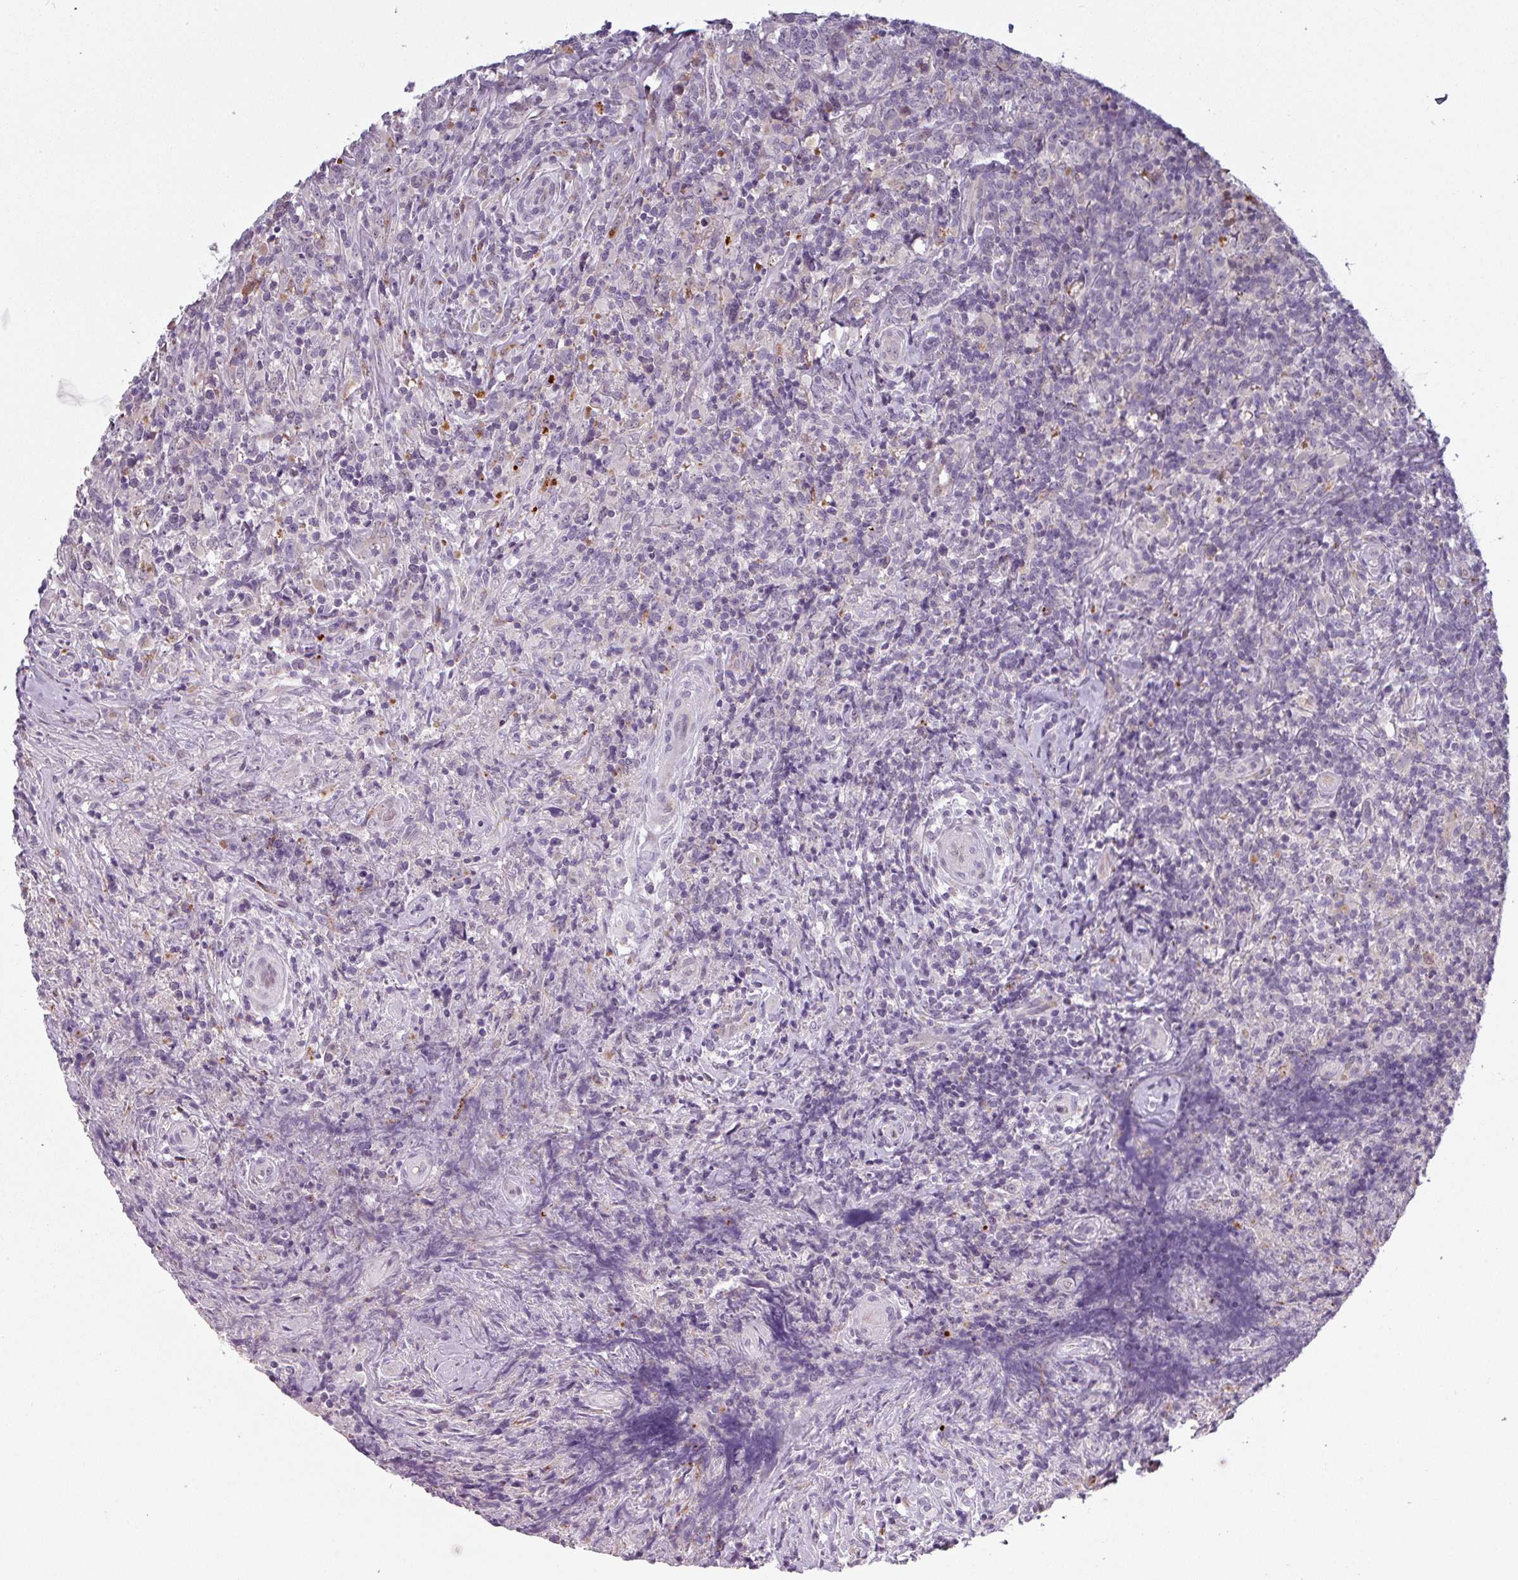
{"staining": {"intensity": "negative", "quantity": "none", "location": "none"}, "tissue": "lymphoma", "cell_type": "Tumor cells", "image_type": "cancer", "snomed": [{"axis": "morphology", "description": "Hodgkin's disease, NOS"}, {"axis": "topography", "description": "Lymph node"}], "caption": "An IHC histopathology image of Hodgkin's disease is shown. There is no staining in tumor cells of Hodgkin's disease.", "gene": "C2orf16", "patient": {"sex": "female", "age": 18}}